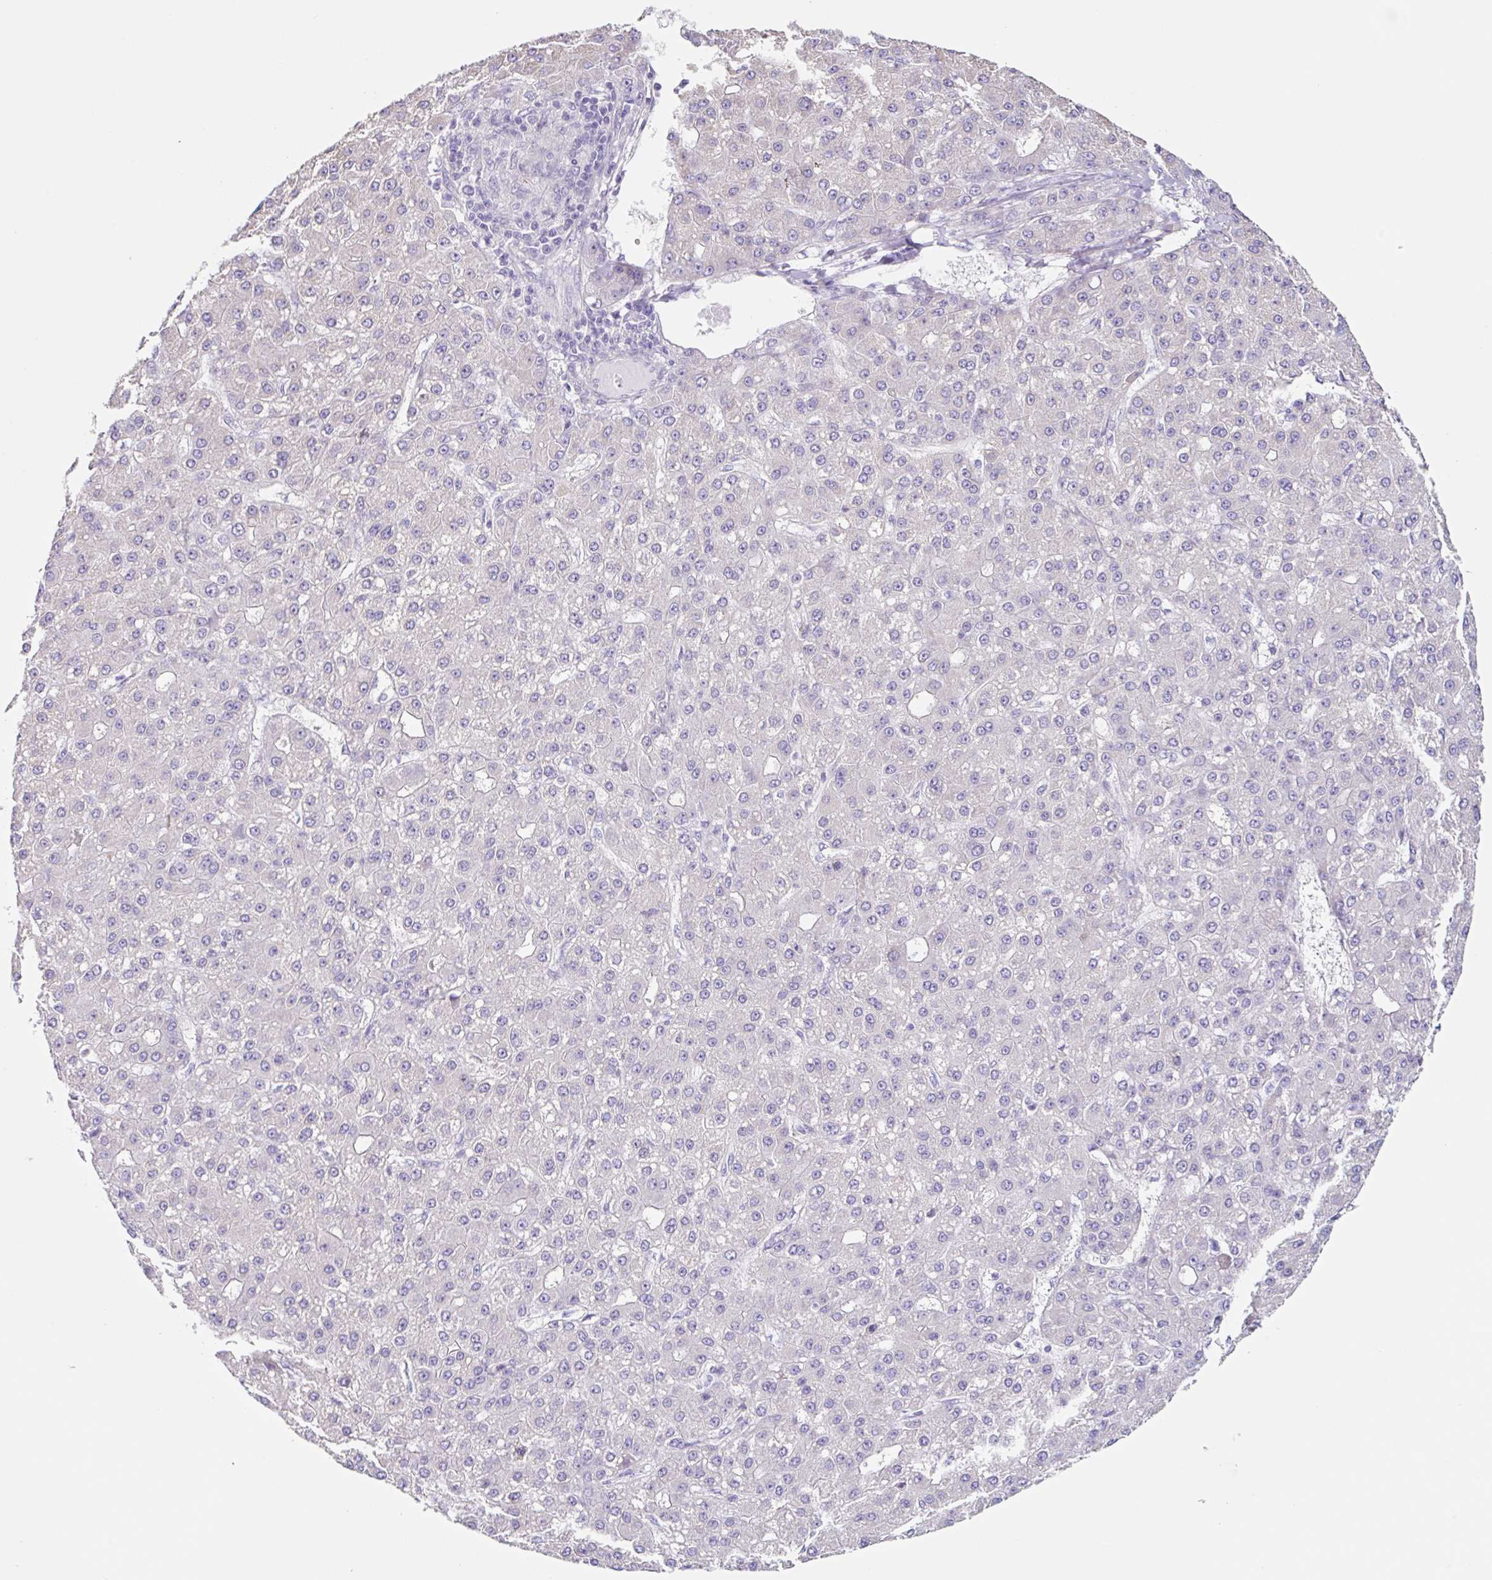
{"staining": {"intensity": "negative", "quantity": "none", "location": "none"}, "tissue": "liver cancer", "cell_type": "Tumor cells", "image_type": "cancer", "snomed": [{"axis": "morphology", "description": "Carcinoma, Hepatocellular, NOS"}, {"axis": "topography", "description": "Liver"}], "caption": "Liver cancer (hepatocellular carcinoma) stained for a protein using IHC shows no positivity tumor cells.", "gene": "DCAF17", "patient": {"sex": "male", "age": 67}}